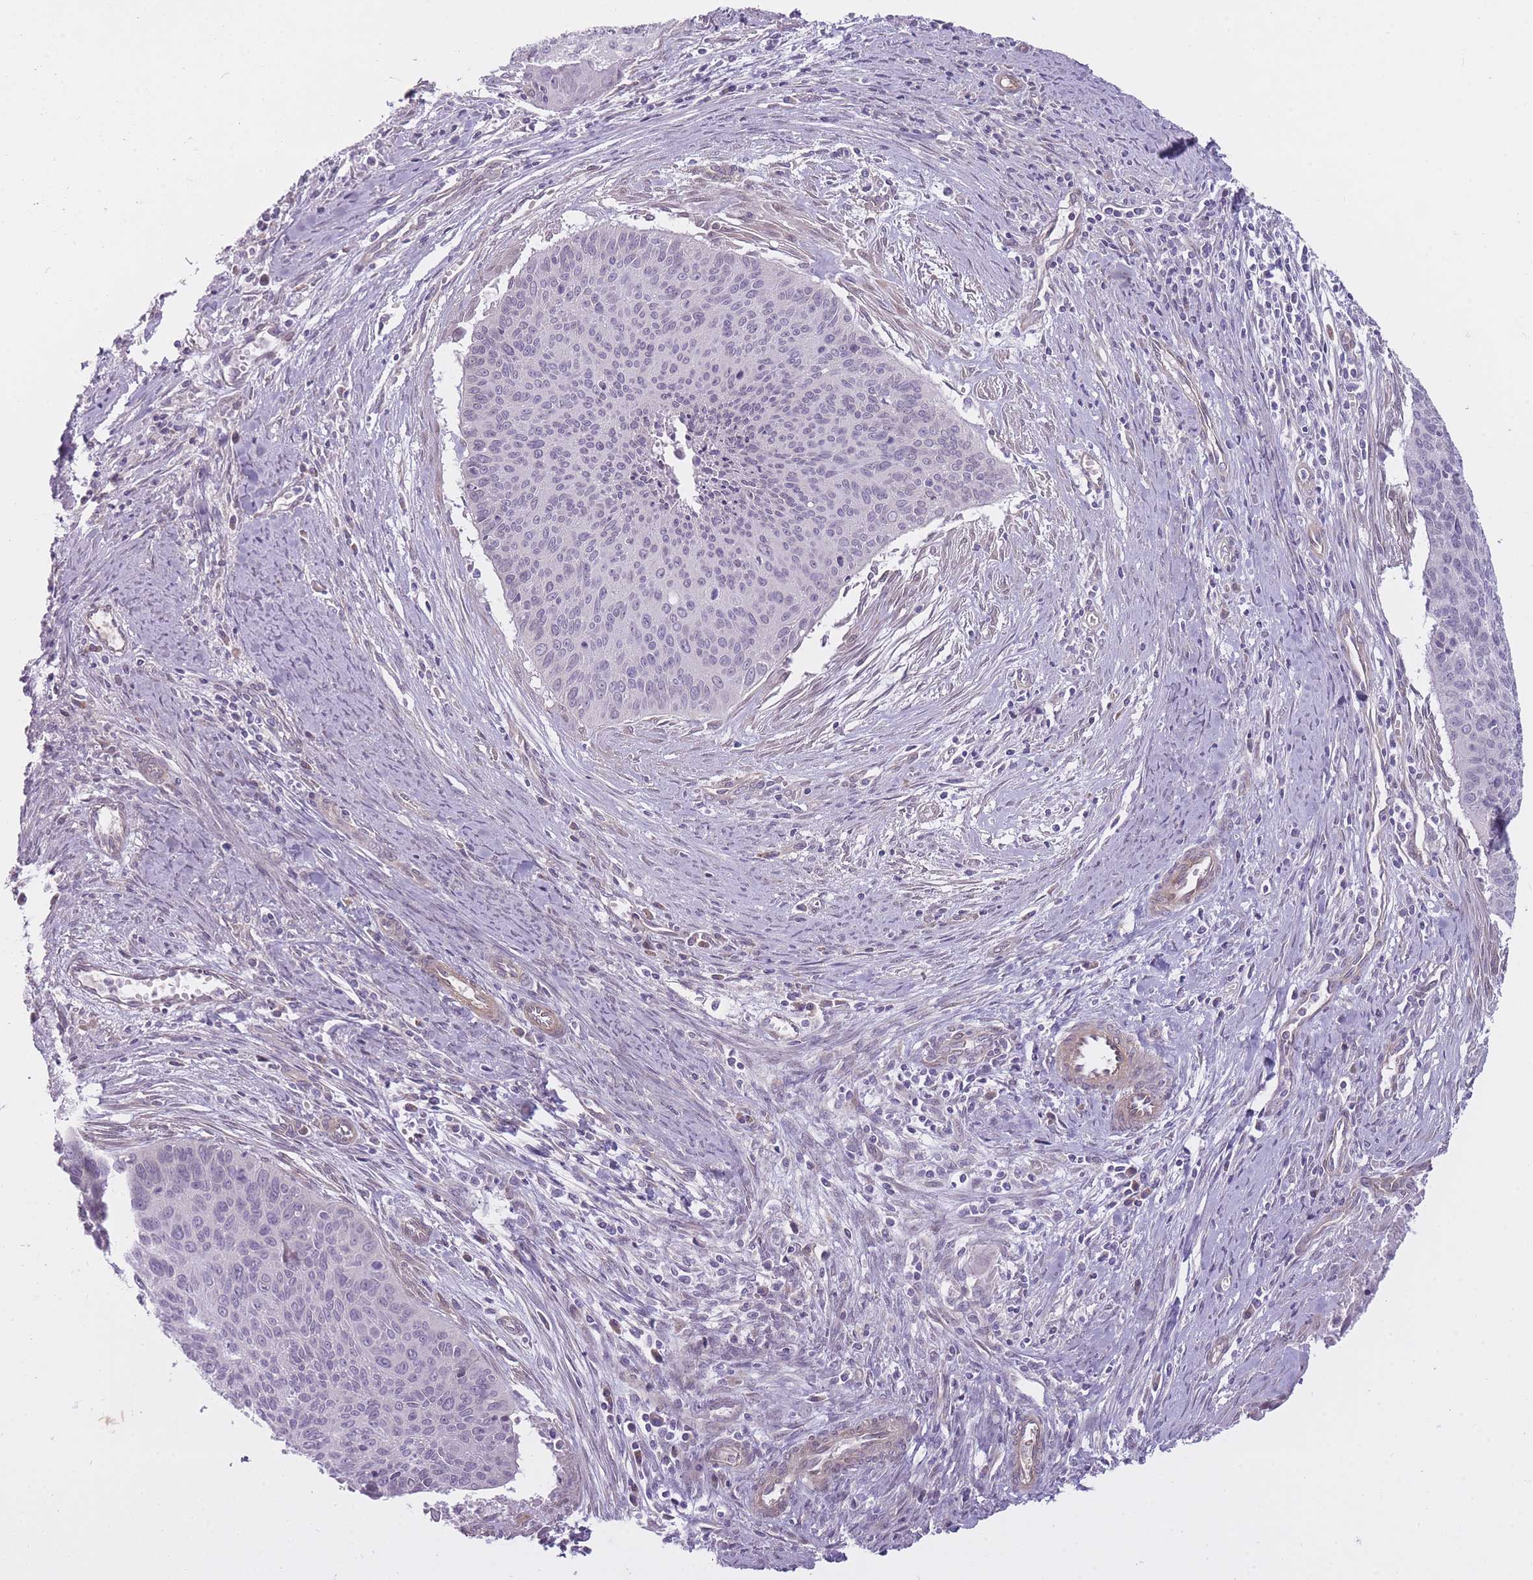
{"staining": {"intensity": "negative", "quantity": "none", "location": "none"}, "tissue": "cervical cancer", "cell_type": "Tumor cells", "image_type": "cancer", "snomed": [{"axis": "morphology", "description": "Squamous cell carcinoma, NOS"}, {"axis": "topography", "description": "Cervix"}], "caption": "An immunohistochemistry (IHC) photomicrograph of cervical cancer (squamous cell carcinoma) is shown. There is no staining in tumor cells of cervical cancer (squamous cell carcinoma).", "gene": "PGRMC2", "patient": {"sex": "female", "age": 55}}